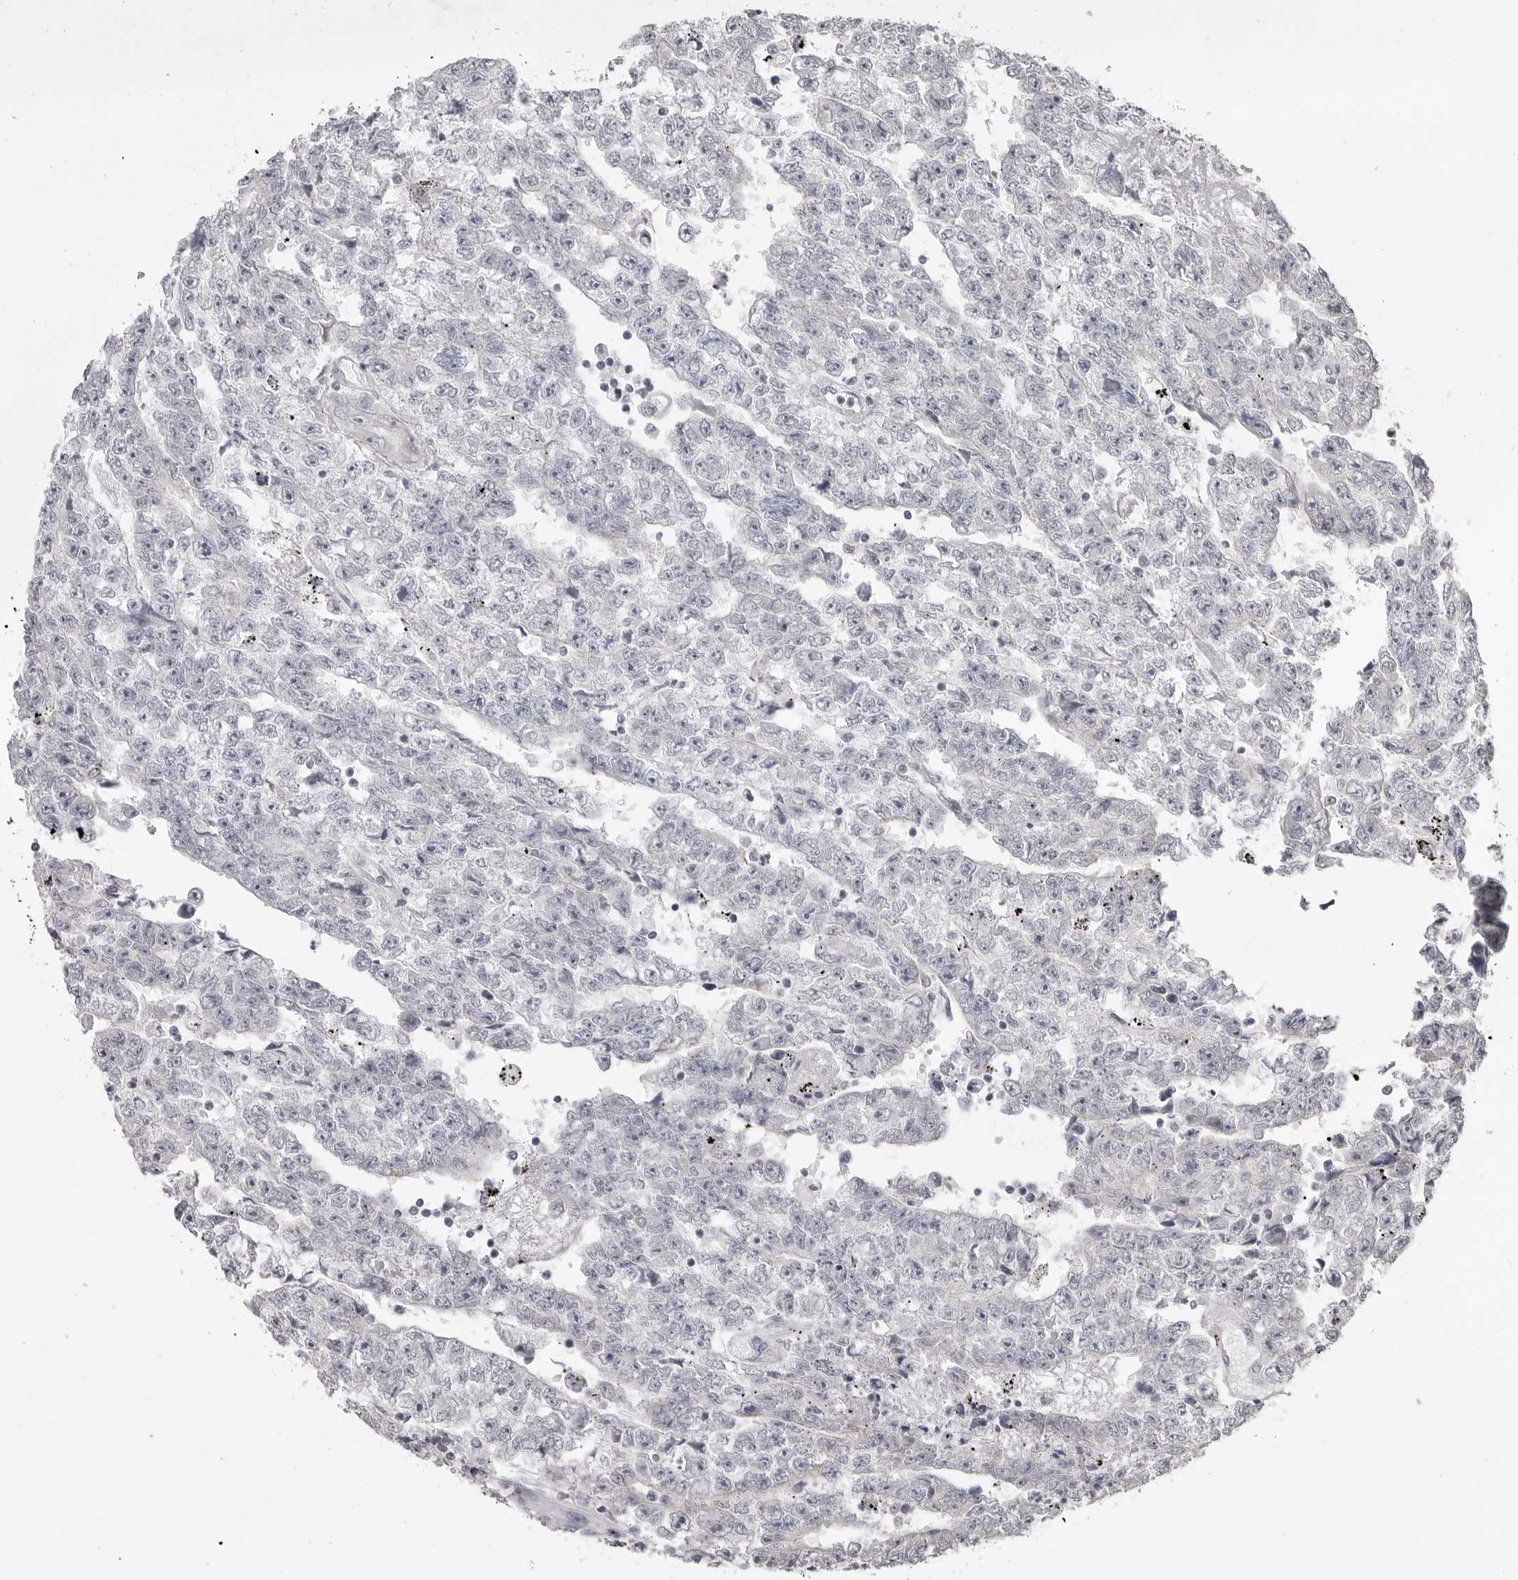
{"staining": {"intensity": "negative", "quantity": "none", "location": "none"}, "tissue": "testis cancer", "cell_type": "Tumor cells", "image_type": "cancer", "snomed": [{"axis": "morphology", "description": "Carcinoma, Embryonal, NOS"}, {"axis": "topography", "description": "Testis"}], "caption": "Immunohistochemical staining of human testis cancer (embryonal carcinoma) exhibits no significant expression in tumor cells. (DAB (3,3'-diaminobenzidine) immunohistochemistry with hematoxylin counter stain).", "gene": "GPN2", "patient": {"sex": "male", "age": 25}}